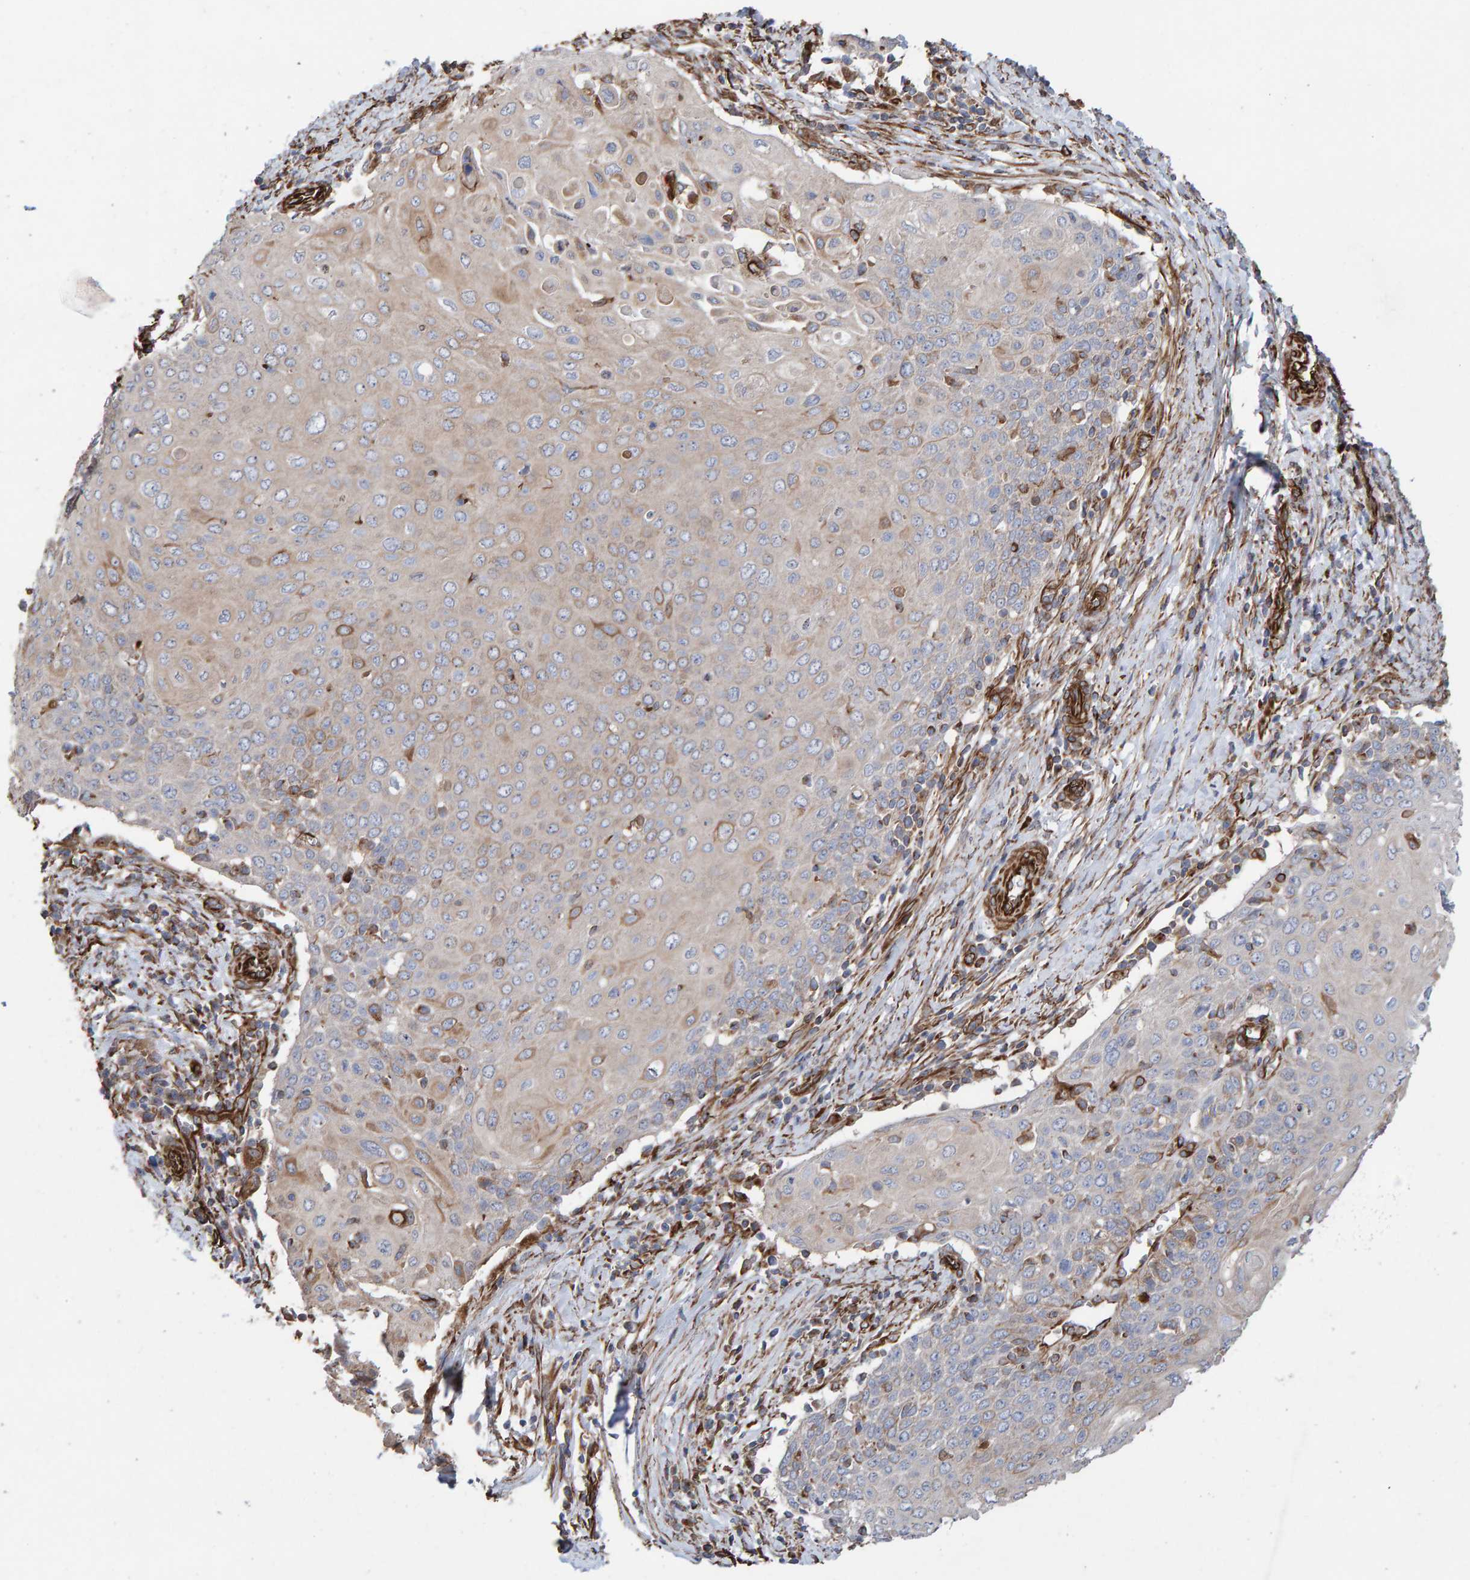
{"staining": {"intensity": "weak", "quantity": "<25%", "location": "cytoplasmic/membranous"}, "tissue": "cervical cancer", "cell_type": "Tumor cells", "image_type": "cancer", "snomed": [{"axis": "morphology", "description": "Squamous cell carcinoma, NOS"}, {"axis": "topography", "description": "Cervix"}], "caption": "An IHC micrograph of cervical cancer (squamous cell carcinoma) is shown. There is no staining in tumor cells of cervical cancer (squamous cell carcinoma).", "gene": "ZNF347", "patient": {"sex": "female", "age": 39}}